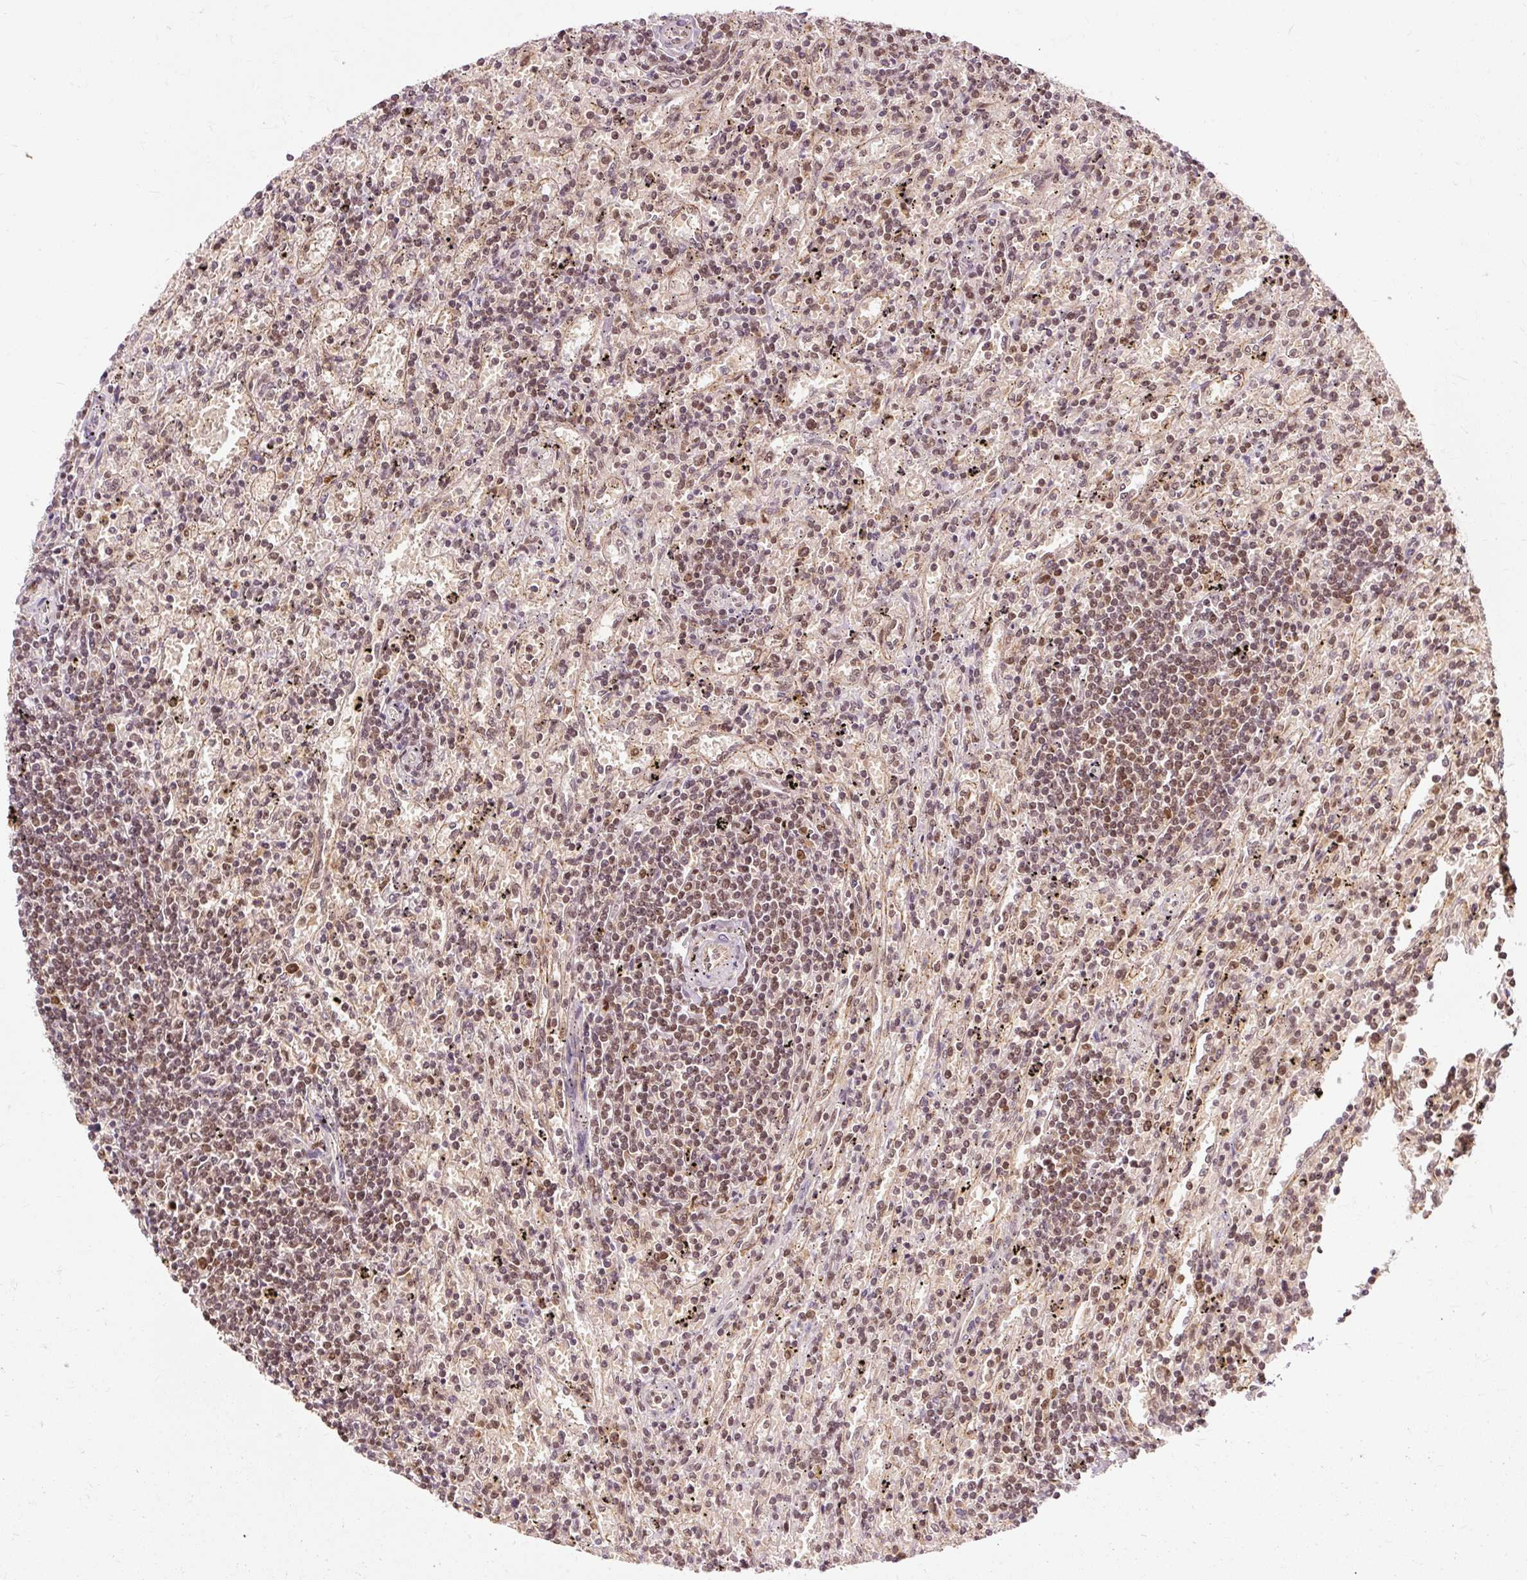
{"staining": {"intensity": "moderate", "quantity": ">75%", "location": "nuclear"}, "tissue": "lymphoma", "cell_type": "Tumor cells", "image_type": "cancer", "snomed": [{"axis": "morphology", "description": "Malignant lymphoma, non-Hodgkin's type, Low grade"}, {"axis": "topography", "description": "Spleen"}], "caption": "Immunohistochemistry histopathology image of human lymphoma stained for a protein (brown), which demonstrates medium levels of moderate nuclear expression in about >75% of tumor cells.", "gene": "CSTF1", "patient": {"sex": "male", "age": 76}}